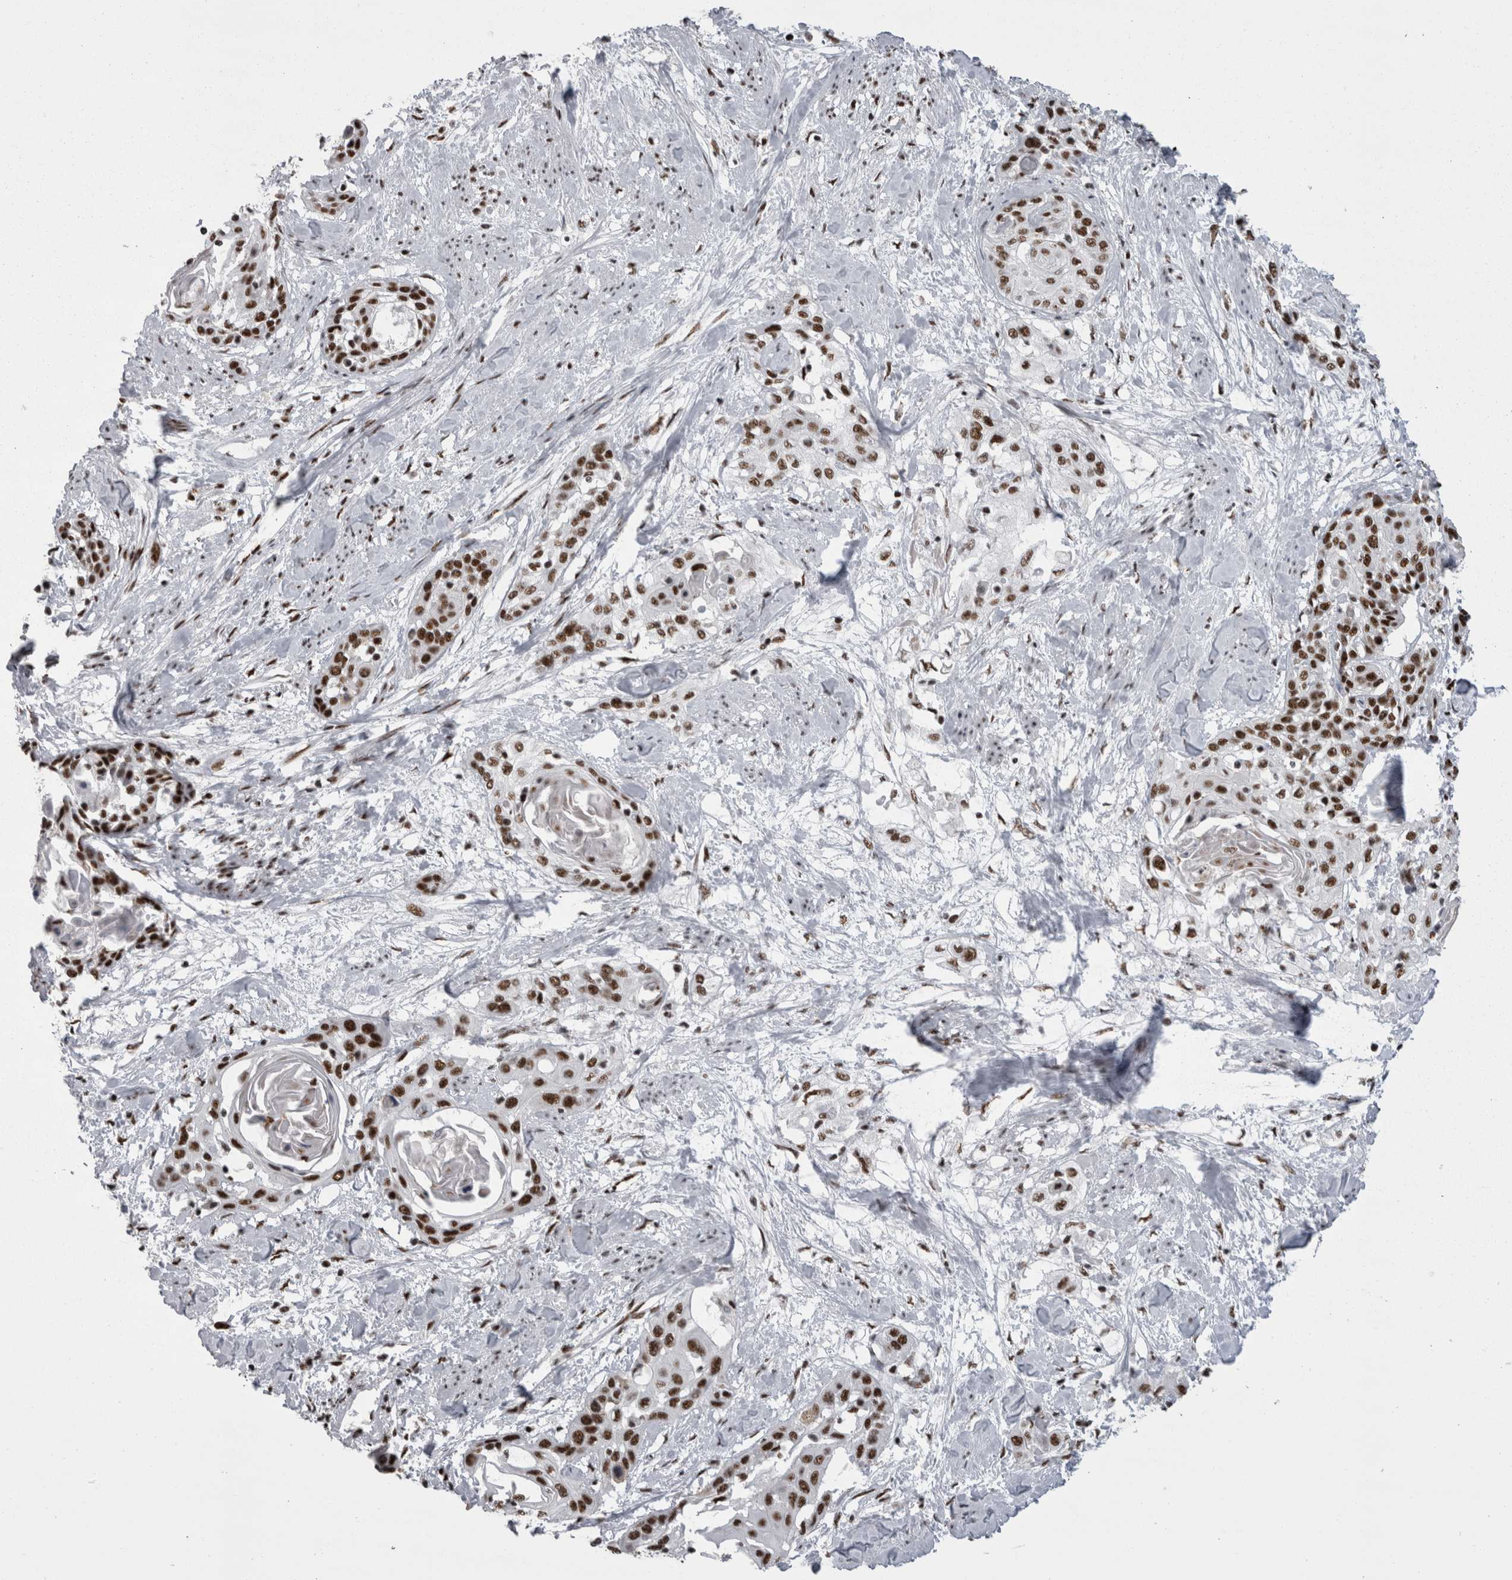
{"staining": {"intensity": "strong", "quantity": ">75%", "location": "nuclear"}, "tissue": "cervical cancer", "cell_type": "Tumor cells", "image_type": "cancer", "snomed": [{"axis": "morphology", "description": "Squamous cell carcinoma, NOS"}, {"axis": "topography", "description": "Cervix"}], "caption": "A high amount of strong nuclear positivity is present in about >75% of tumor cells in squamous cell carcinoma (cervical) tissue.", "gene": "SNRNP40", "patient": {"sex": "female", "age": 57}}